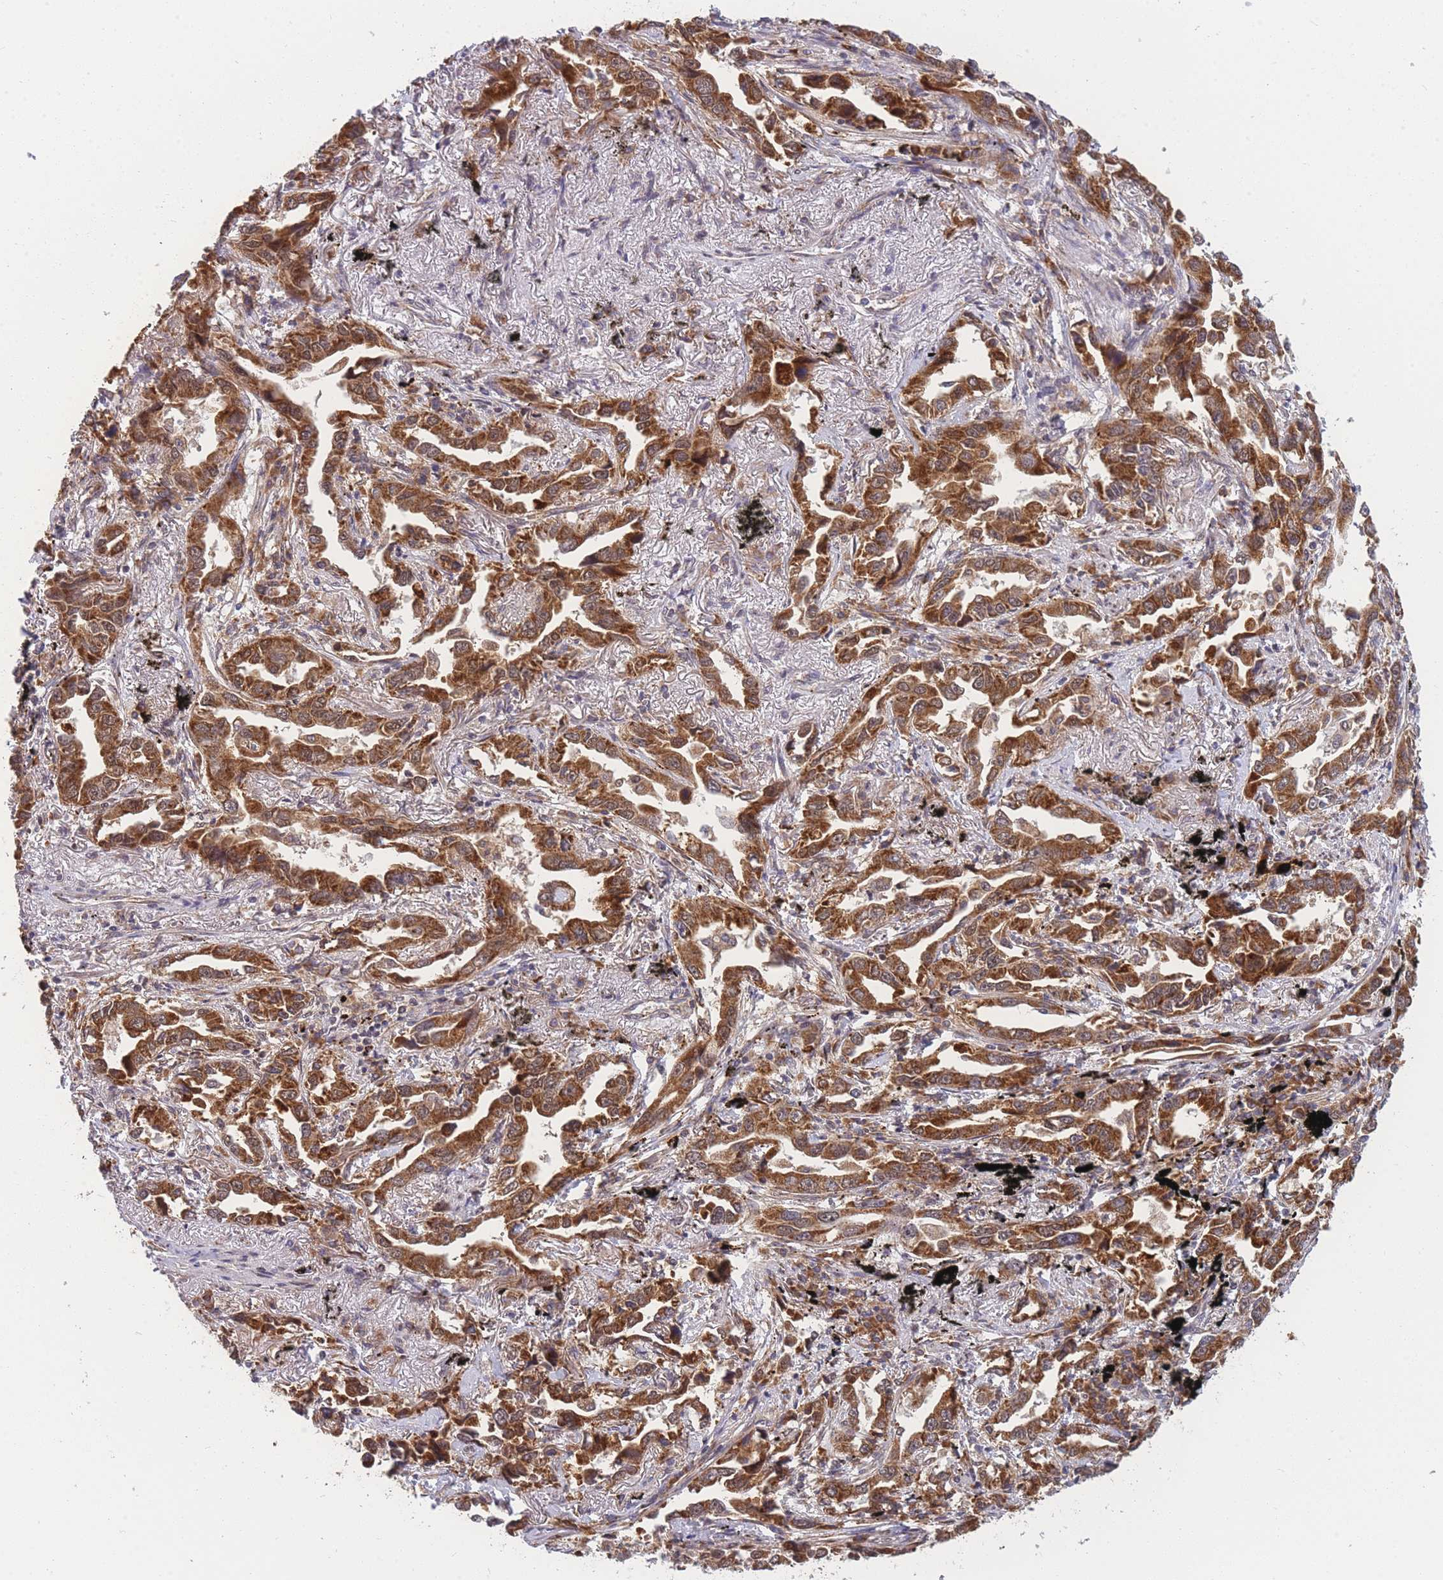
{"staining": {"intensity": "strong", "quantity": ">75%", "location": "cytoplasmic/membranous"}, "tissue": "lung cancer", "cell_type": "Tumor cells", "image_type": "cancer", "snomed": [{"axis": "morphology", "description": "Adenocarcinoma, NOS"}, {"axis": "topography", "description": "Lung"}], "caption": "Adenocarcinoma (lung) stained for a protein shows strong cytoplasmic/membranous positivity in tumor cells. (Stains: DAB (3,3'-diaminobenzidine) in brown, nuclei in blue, Microscopy: brightfield microscopy at high magnification).", "gene": "MRPL23", "patient": {"sex": "male", "age": 67}}